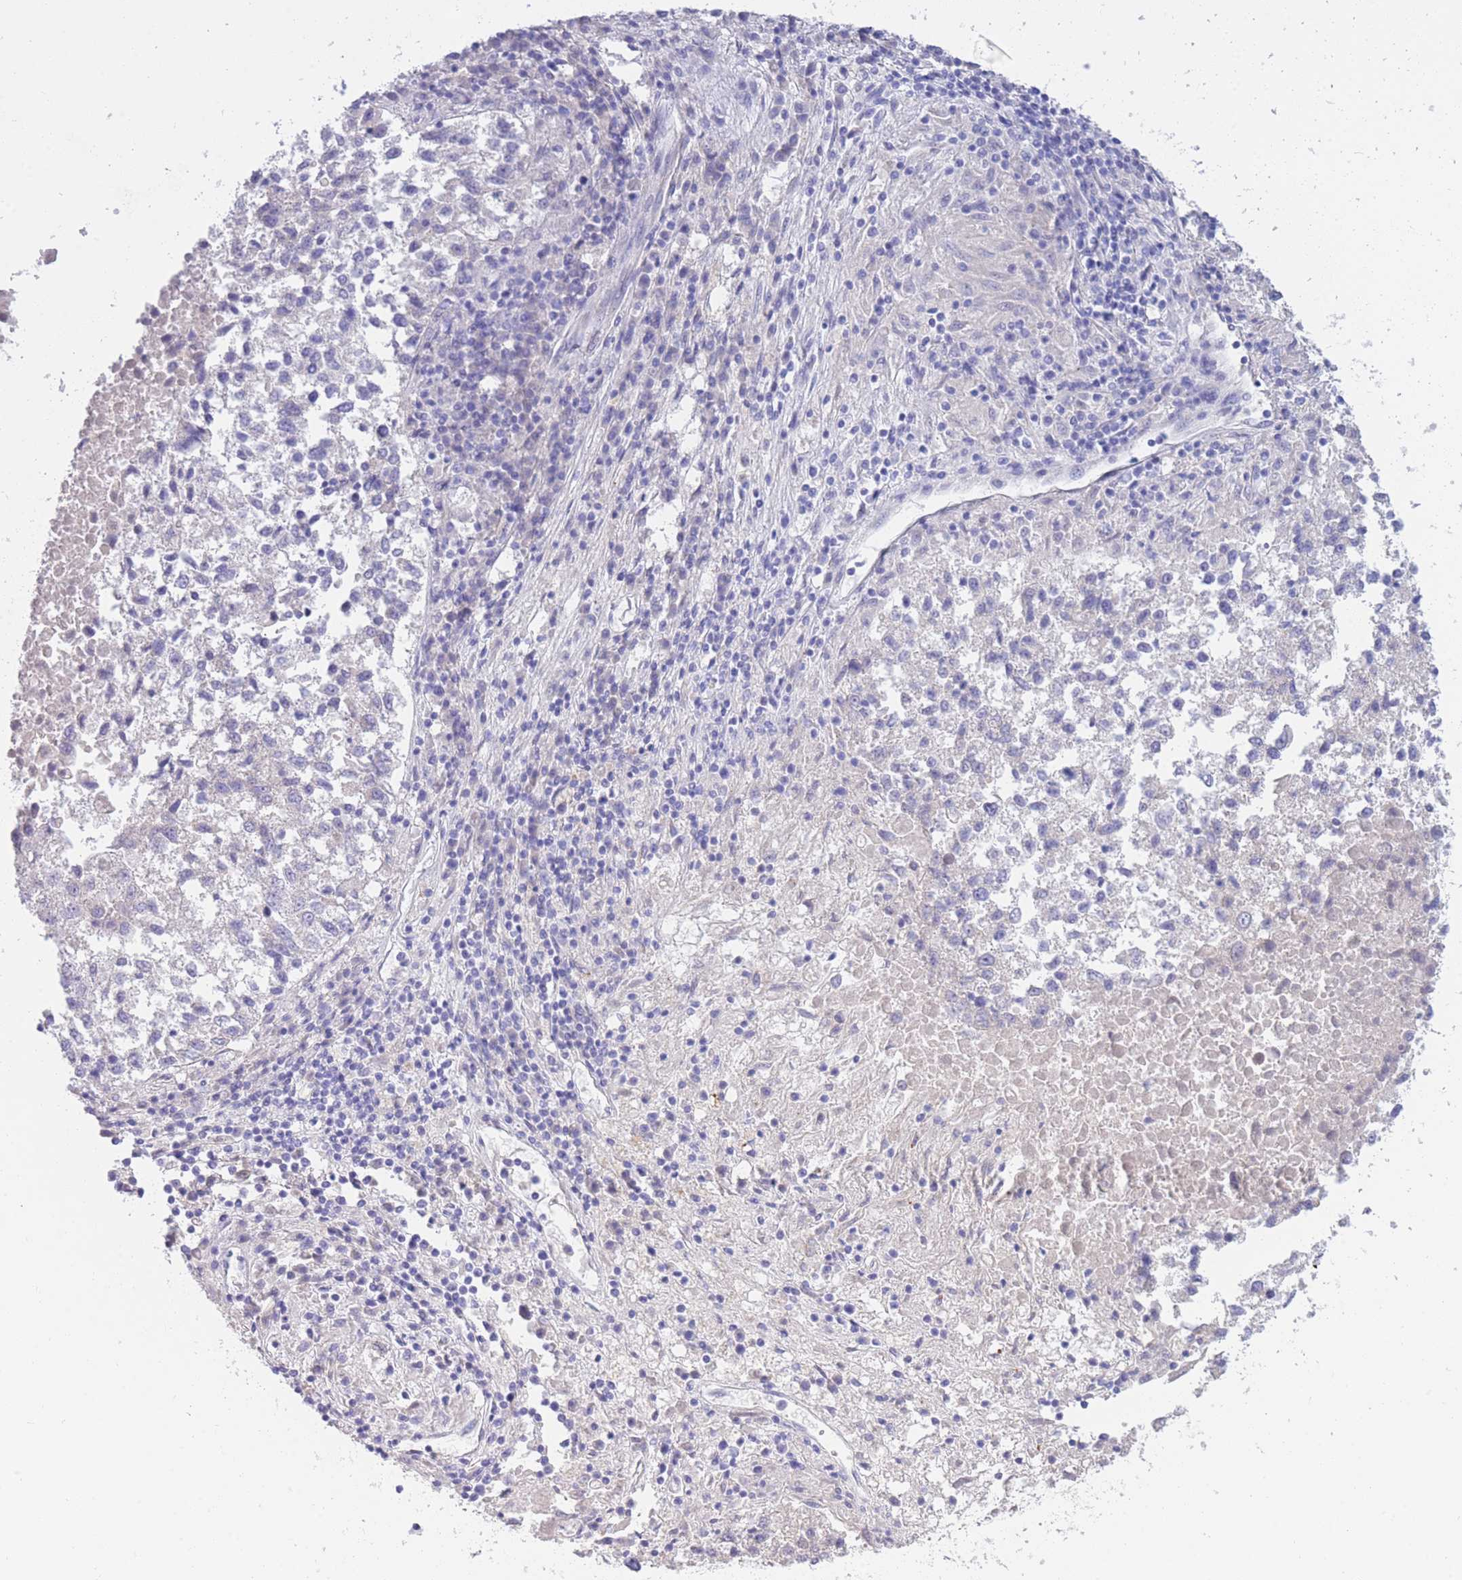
{"staining": {"intensity": "negative", "quantity": "none", "location": "none"}, "tissue": "lung cancer", "cell_type": "Tumor cells", "image_type": "cancer", "snomed": [{"axis": "morphology", "description": "Squamous cell carcinoma, NOS"}, {"axis": "topography", "description": "Lung"}], "caption": "A high-resolution micrograph shows IHC staining of lung cancer, which exhibits no significant expression in tumor cells.", "gene": "PCDHB3", "patient": {"sex": "male", "age": 73}}